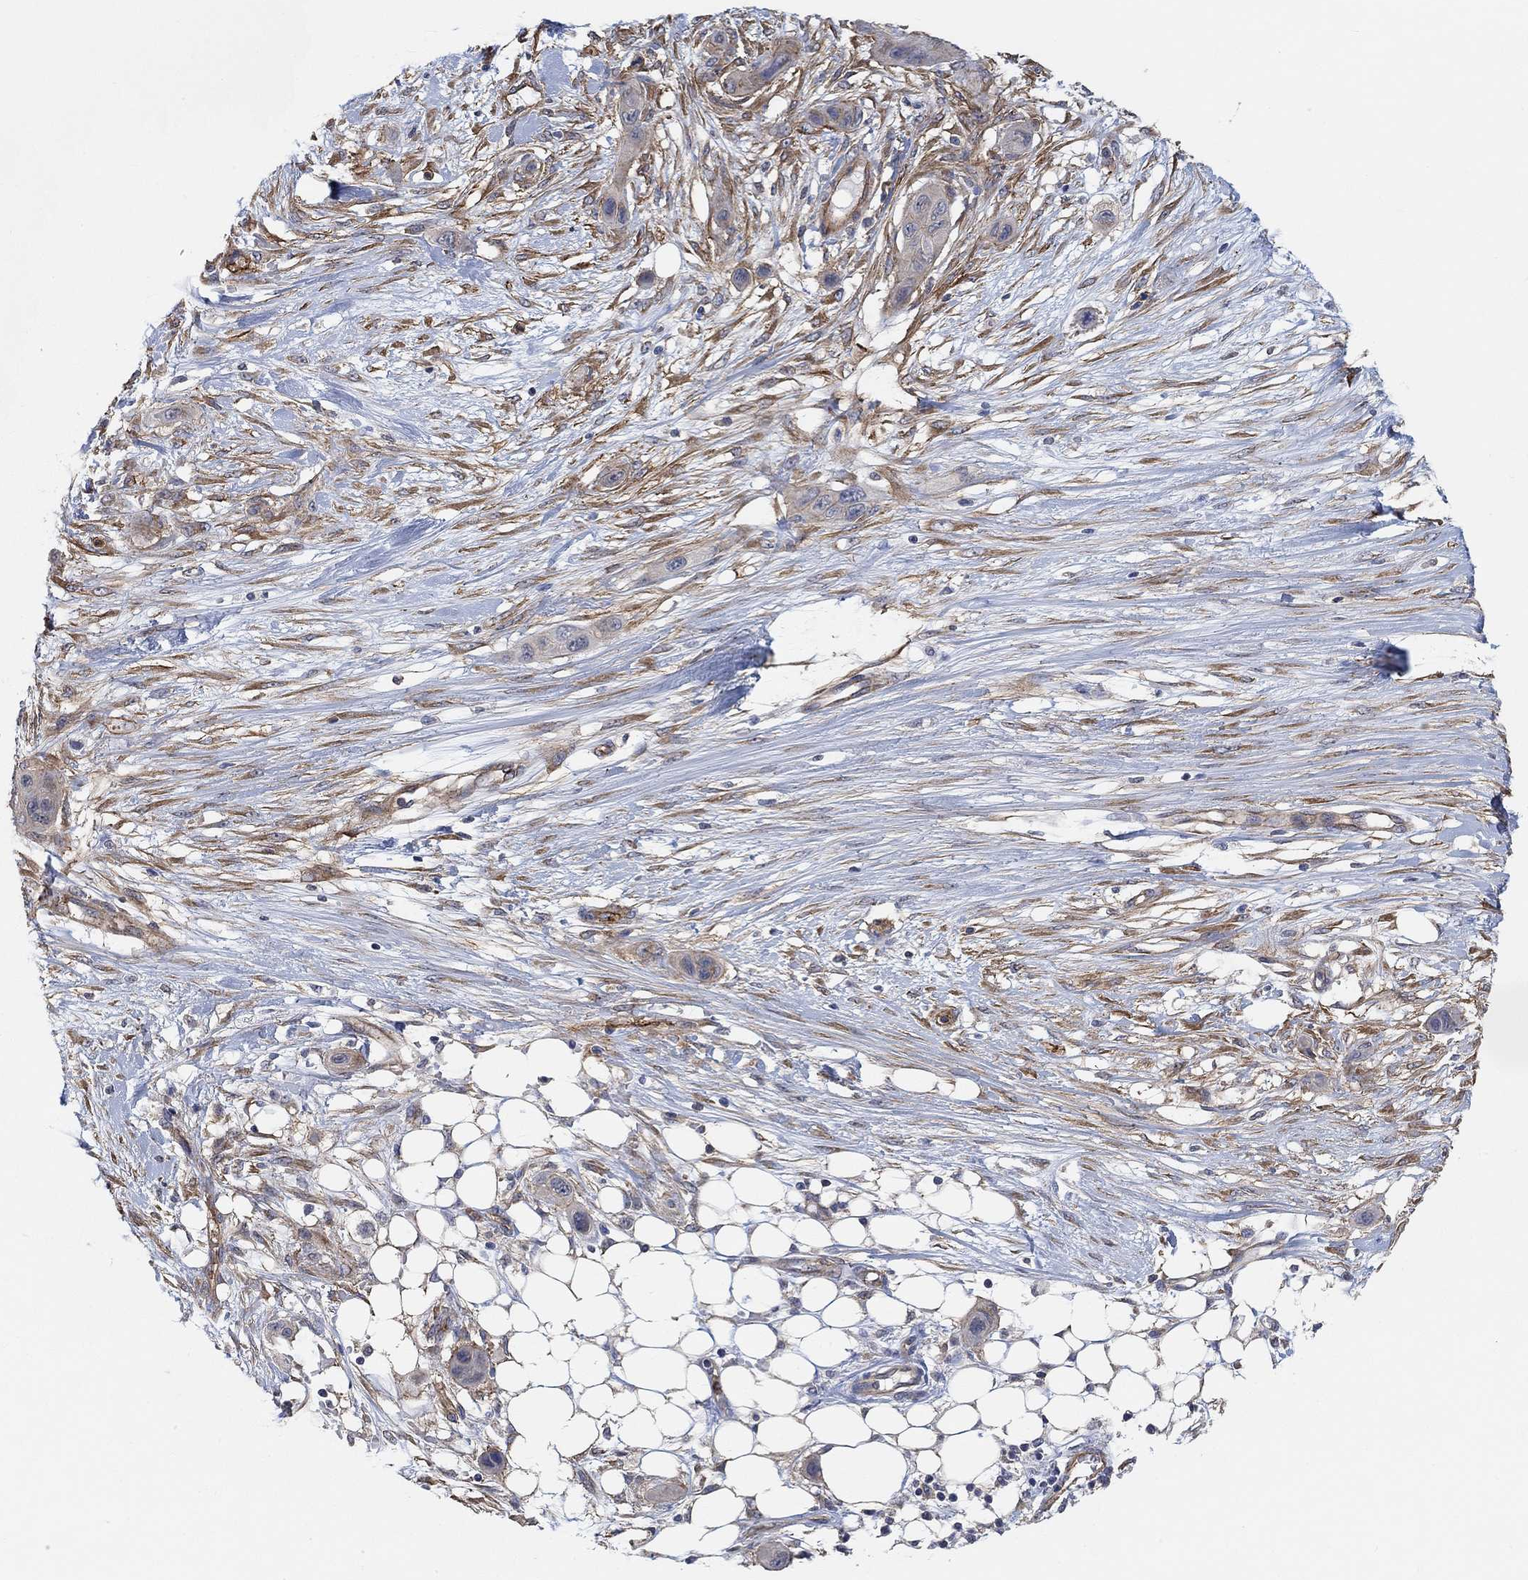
{"staining": {"intensity": "weak", "quantity": "<25%", "location": "cytoplasmic/membranous"}, "tissue": "skin cancer", "cell_type": "Tumor cells", "image_type": "cancer", "snomed": [{"axis": "morphology", "description": "Squamous cell carcinoma, NOS"}, {"axis": "topography", "description": "Skin"}], "caption": "Immunohistochemical staining of skin cancer shows no significant expression in tumor cells. (Brightfield microscopy of DAB (3,3'-diaminobenzidine) IHC at high magnification).", "gene": "SYT16", "patient": {"sex": "male", "age": 79}}